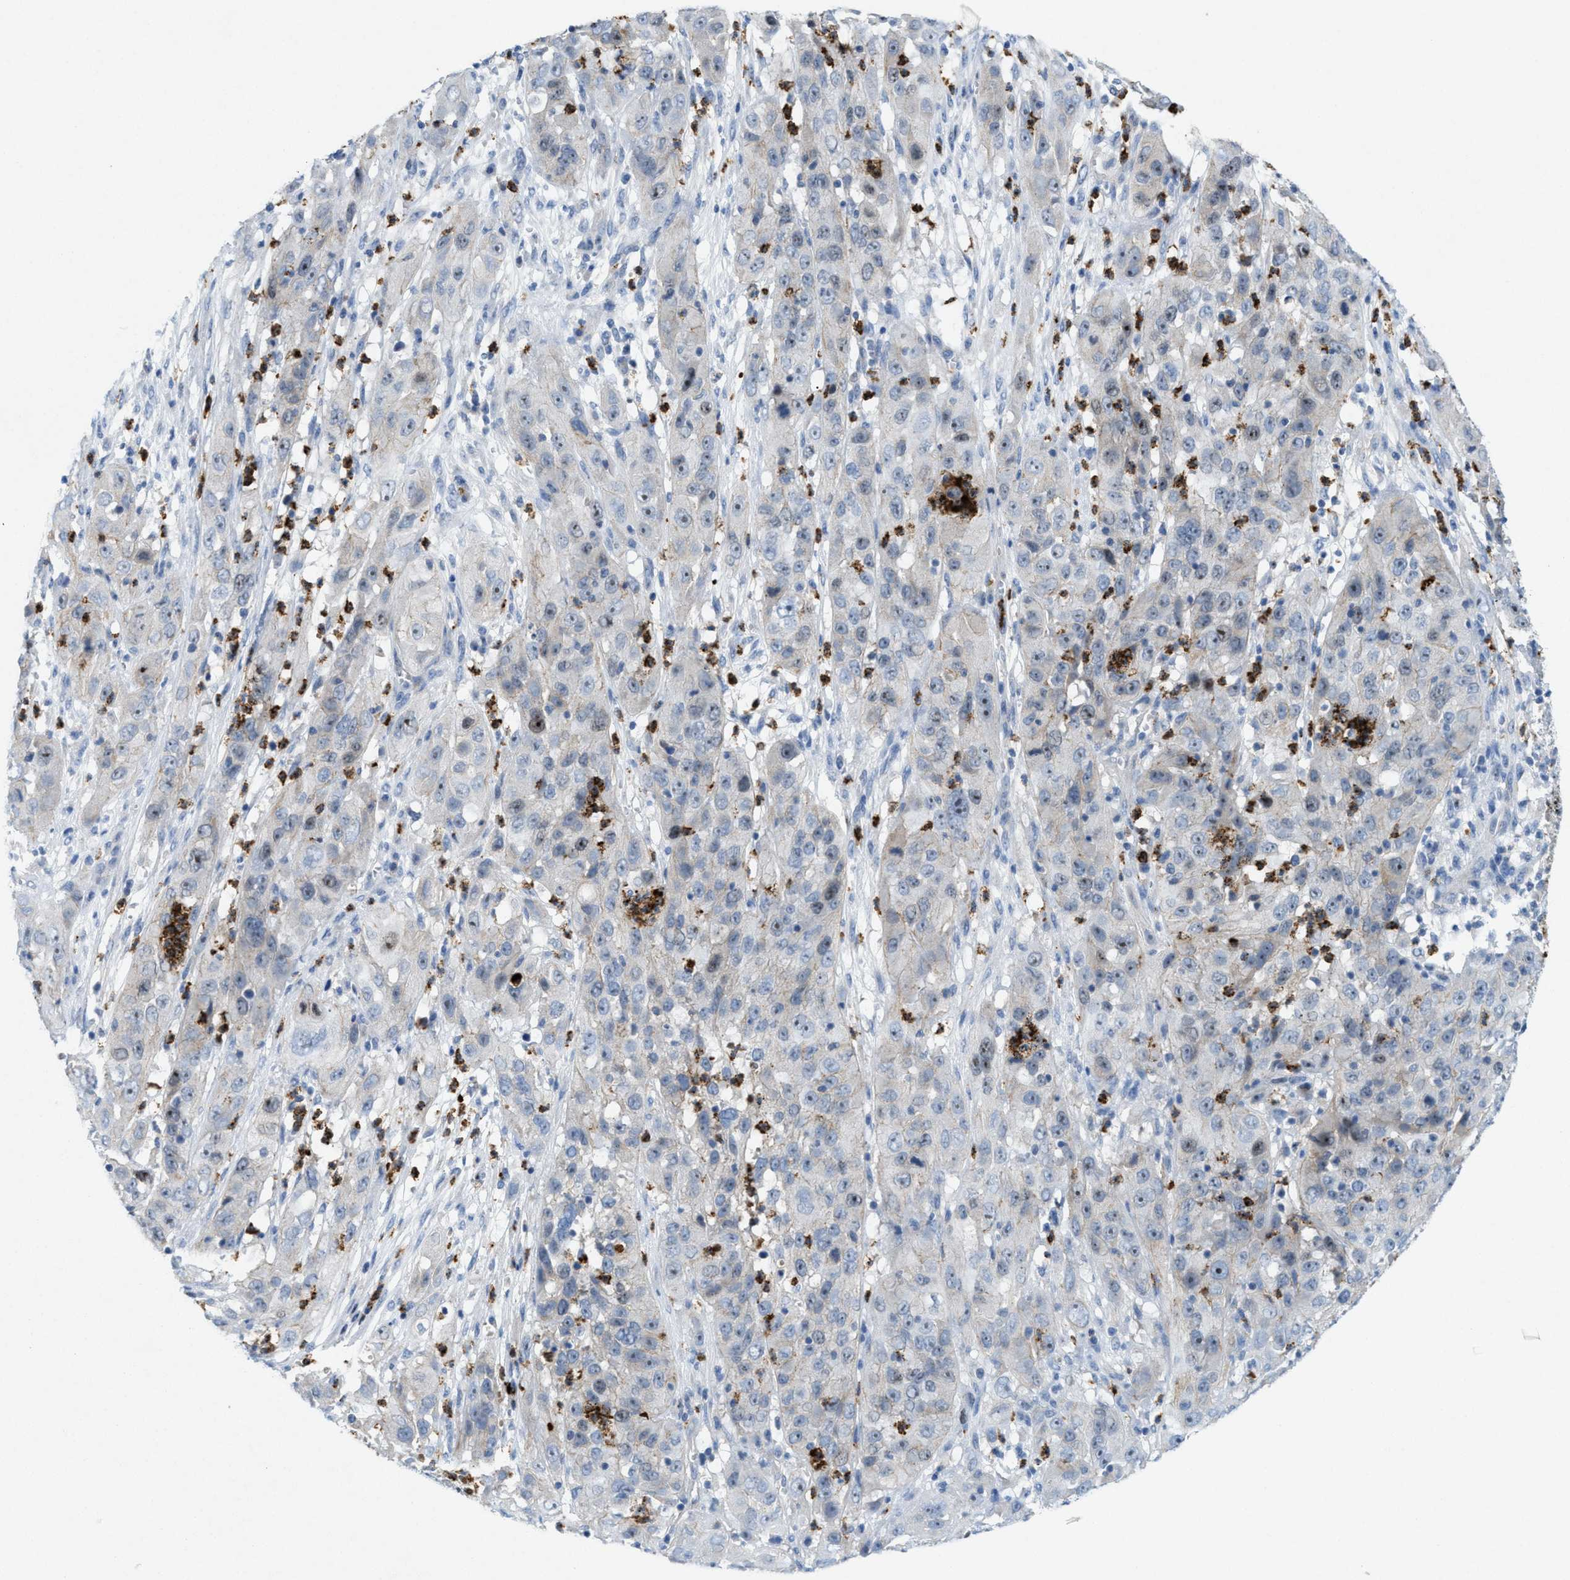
{"staining": {"intensity": "weak", "quantity": "<25%", "location": "nuclear"}, "tissue": "cervical cancer", "cell_type": "Tumor cells", "image_type": "cancer", "snomed": [{"axis": "morphology", "description": "Squamous cell carcinoma, NOS"}, {"axis": "topography", "description": "Cervix"}], "caption": "DAB immunohistochemical staining of cervical cancer demonstrates no significant staining in tumor cells. Brightfield microscopy of immunohistochemistry (IHC) stained with DAB (brown) and hematoxylin (blue), captured at high magnification.", "gene": "CMTM1", "patient": {"sex": "female", "age": 32}}